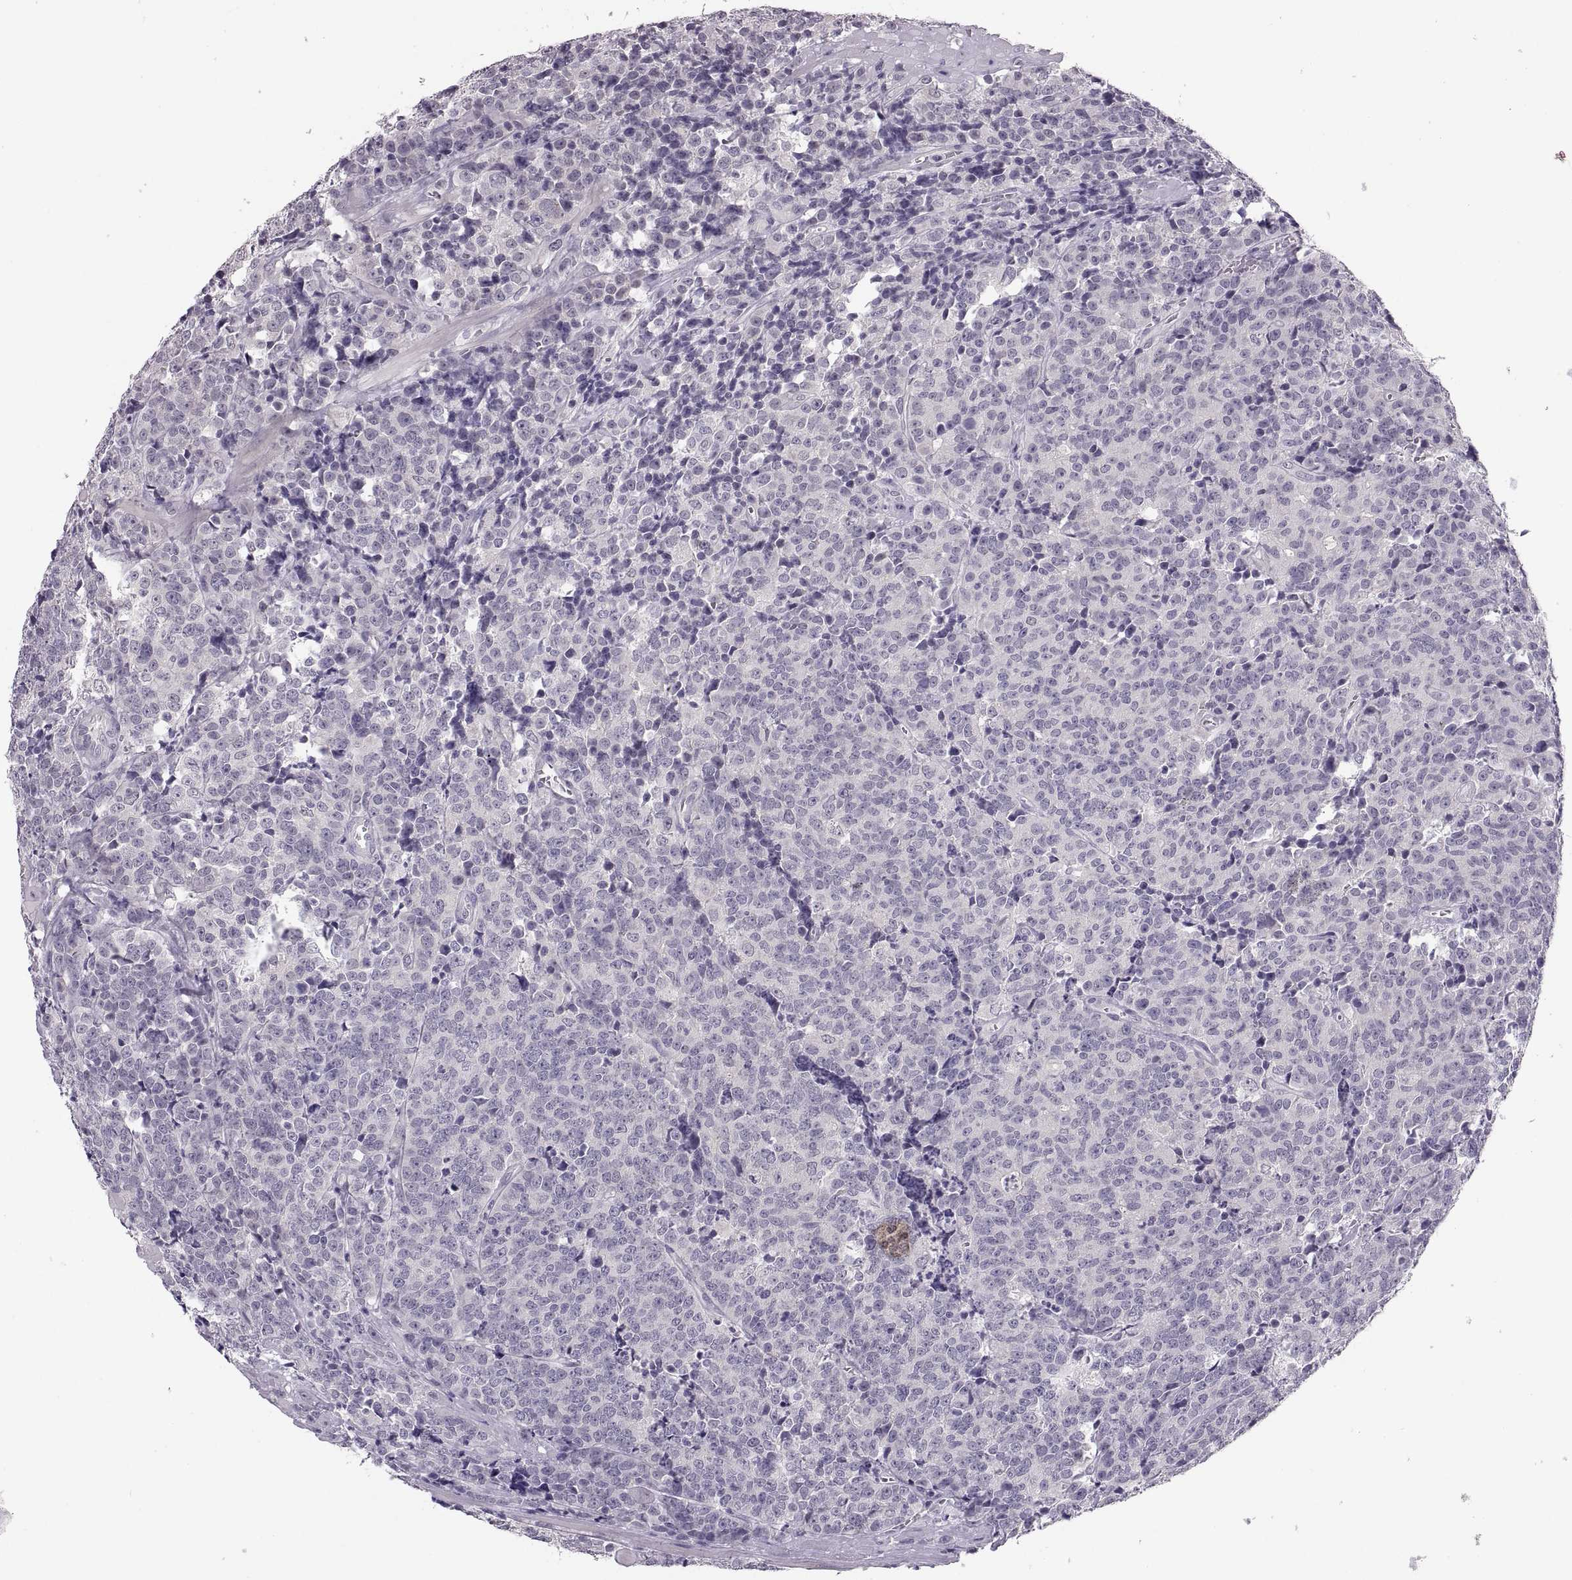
{"staining": {"intensity": "negative", "quantity": "none", "location": "none"}, "tissue": "prostate cancer", "cell_type": "Tumor cells", "image_type": "cancer", "snomed": [{"axis": "morphology", "description": "Adenocarcinoma, NOS"}, {"axis": "topography", "description": "Prostate"}], "caption": "IHC image of prostate cancer (adenocarcinoma) stained for a protein (brown), which shows no expression in tumor cells.", "gene": "ADH6", "patient": {"sex": "male", "age": 67}}